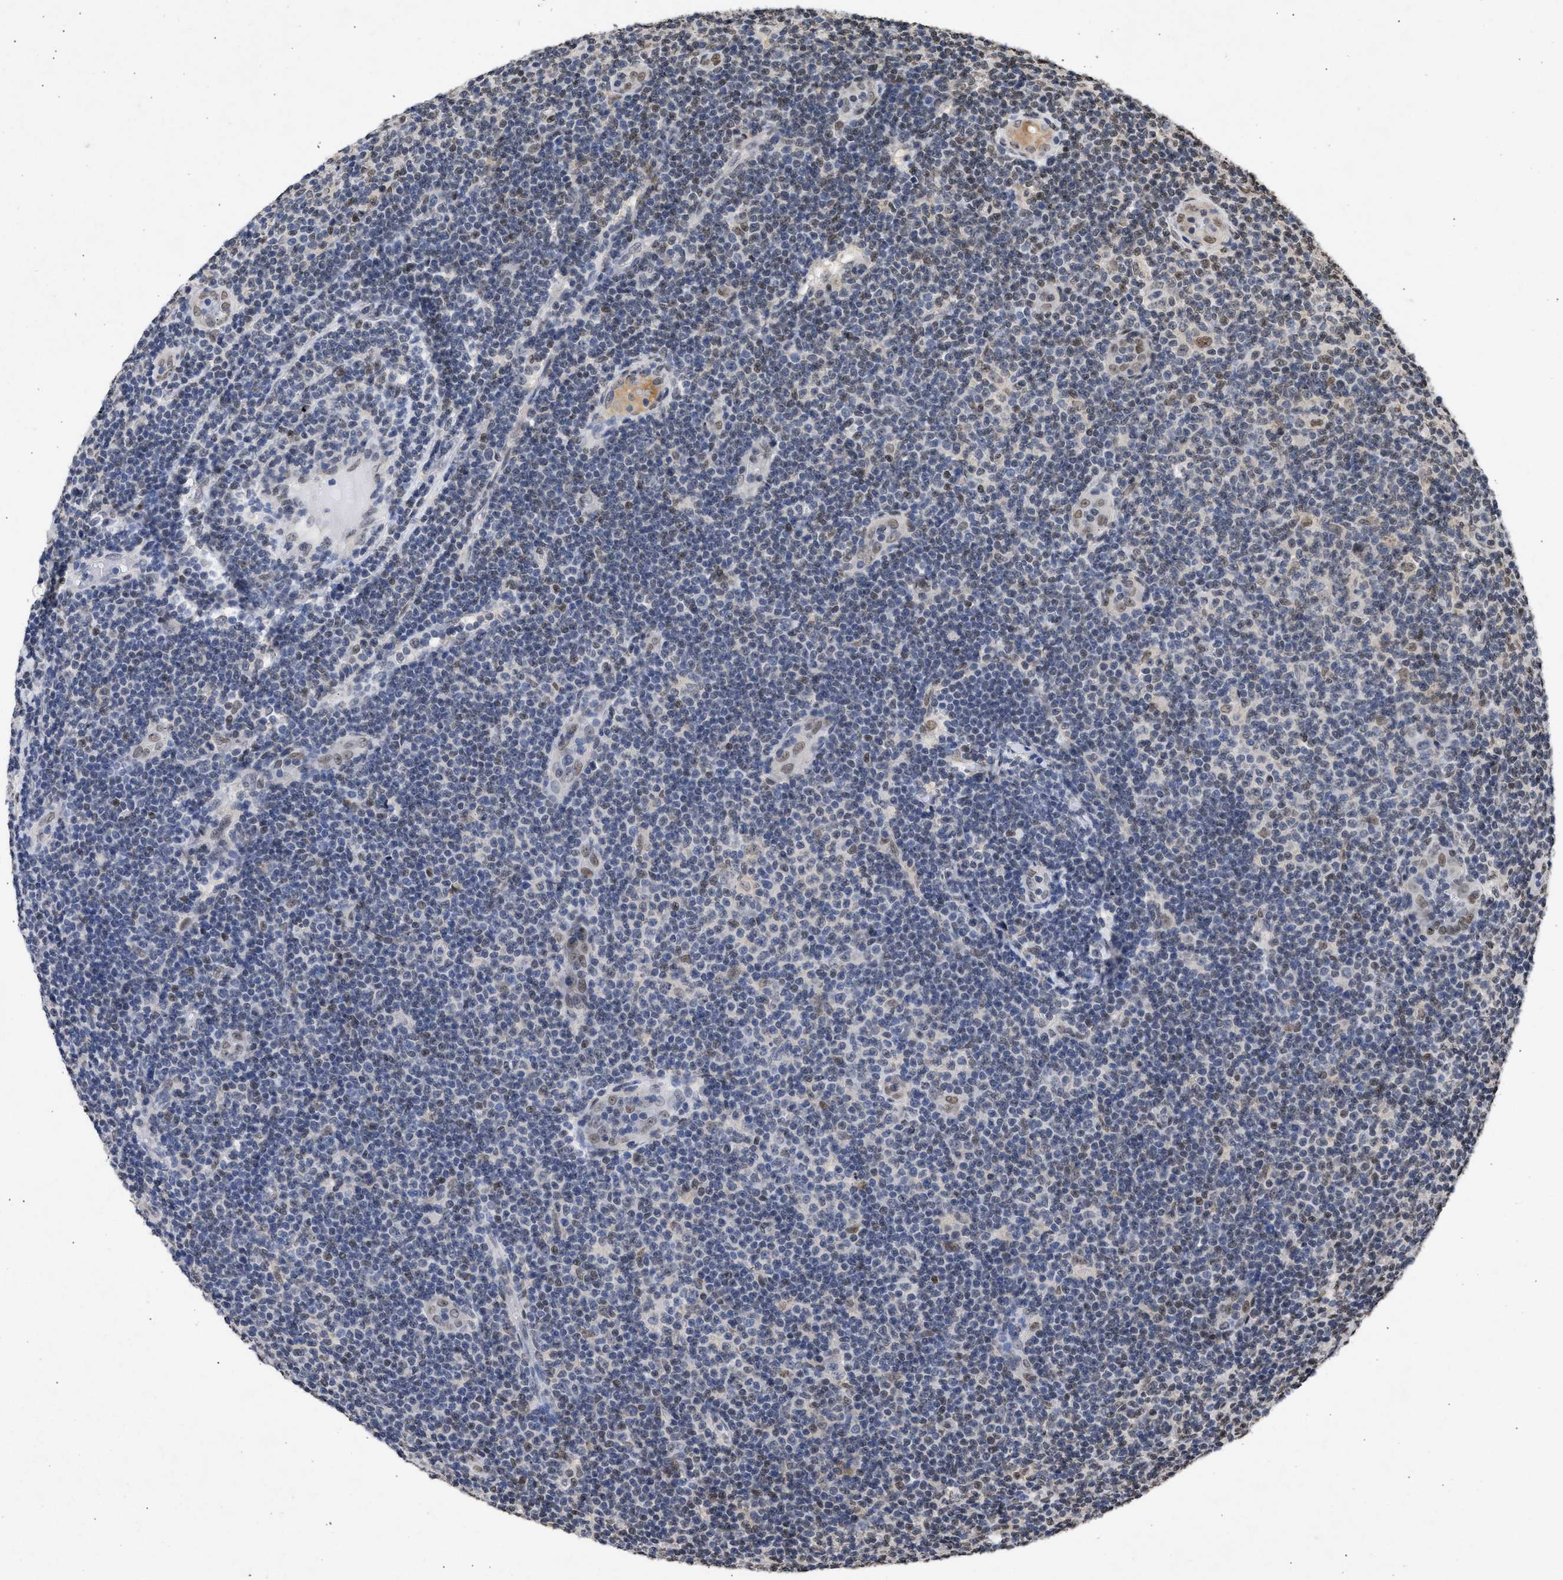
{"staining": {"intensity": "negative", "quantity": "none", "location": "none"}, "tissue": "lymphoma", "cell_type": "Tumor cells", "image_type": "cancer", "snomed": [{"axis": "morphology", "description": "Malignant lymphoma, non-Hodgkin's type, Low grade"}, {"axis": "topography", "description": "Lymph node"}], "caption": "This image is of low-grade malignant lymphoma, non-Hodgkin's type stained with immunohistochemistry (IHC) to label a protein in brown with the nuclei are counter-stained blue. There is no expression in tumor cells. (DAB immunohistochemistry (IHC), high magnification).", "gene": "NUP35", "patient": {"sex": "male", "age": 83}}